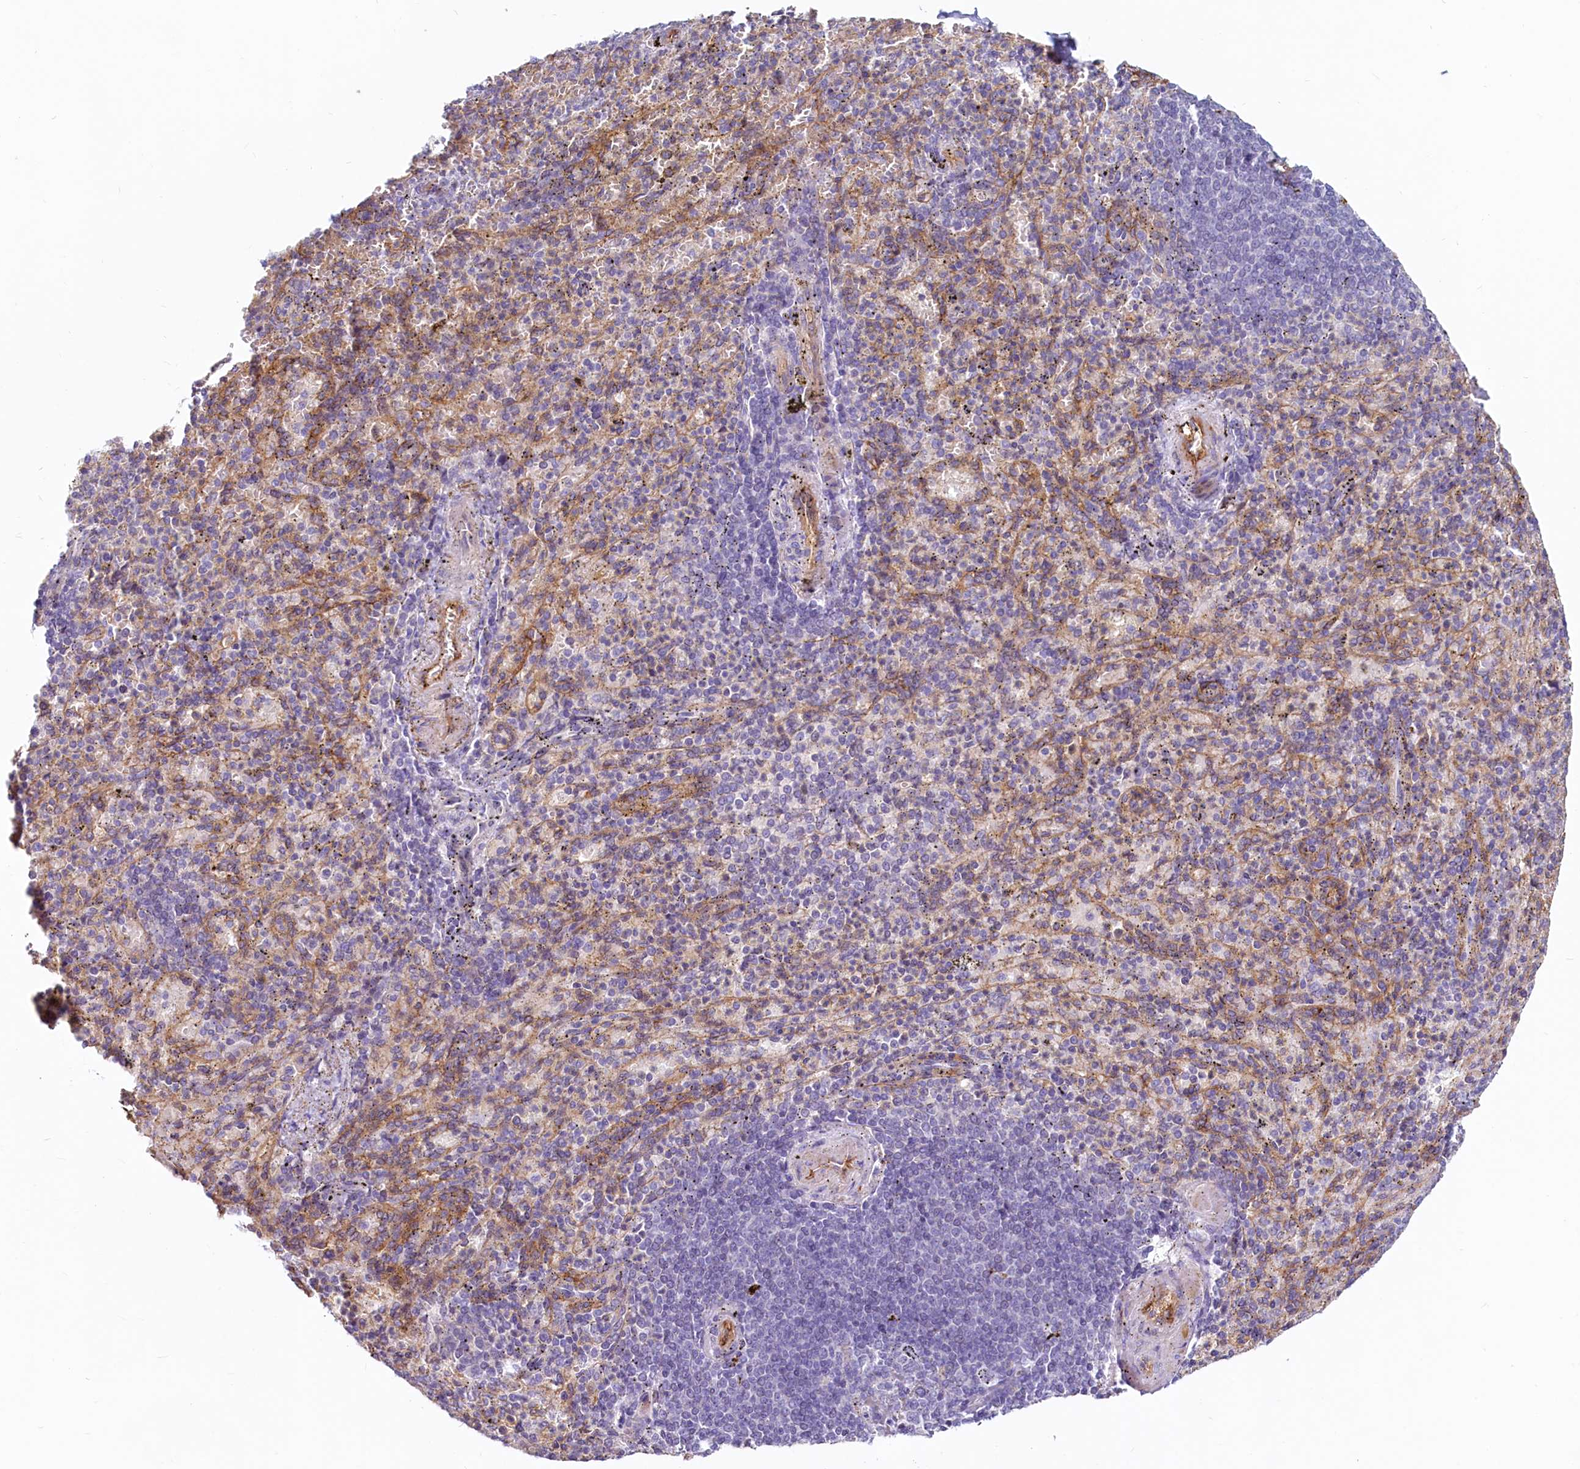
{"staining": {"intensity": "negative", "quantity": "none", "location": "none"}, "tissue": "spleen", "cell_type": "Cells in red pulp", "image_type": "normal", "snomed": [{"axis": "morphology", "description": "Normal tissue, NOS"}, {"axis": "topography", "description": "Spleen"}], "caption": "An immunohistochemistry (IHC) photomicrograph of unremarkable spleen is shown. There is no staining in cells in red pulp of spleen.", "gene": "PROCR", "patient": {"sex": "female", "age": 74}}